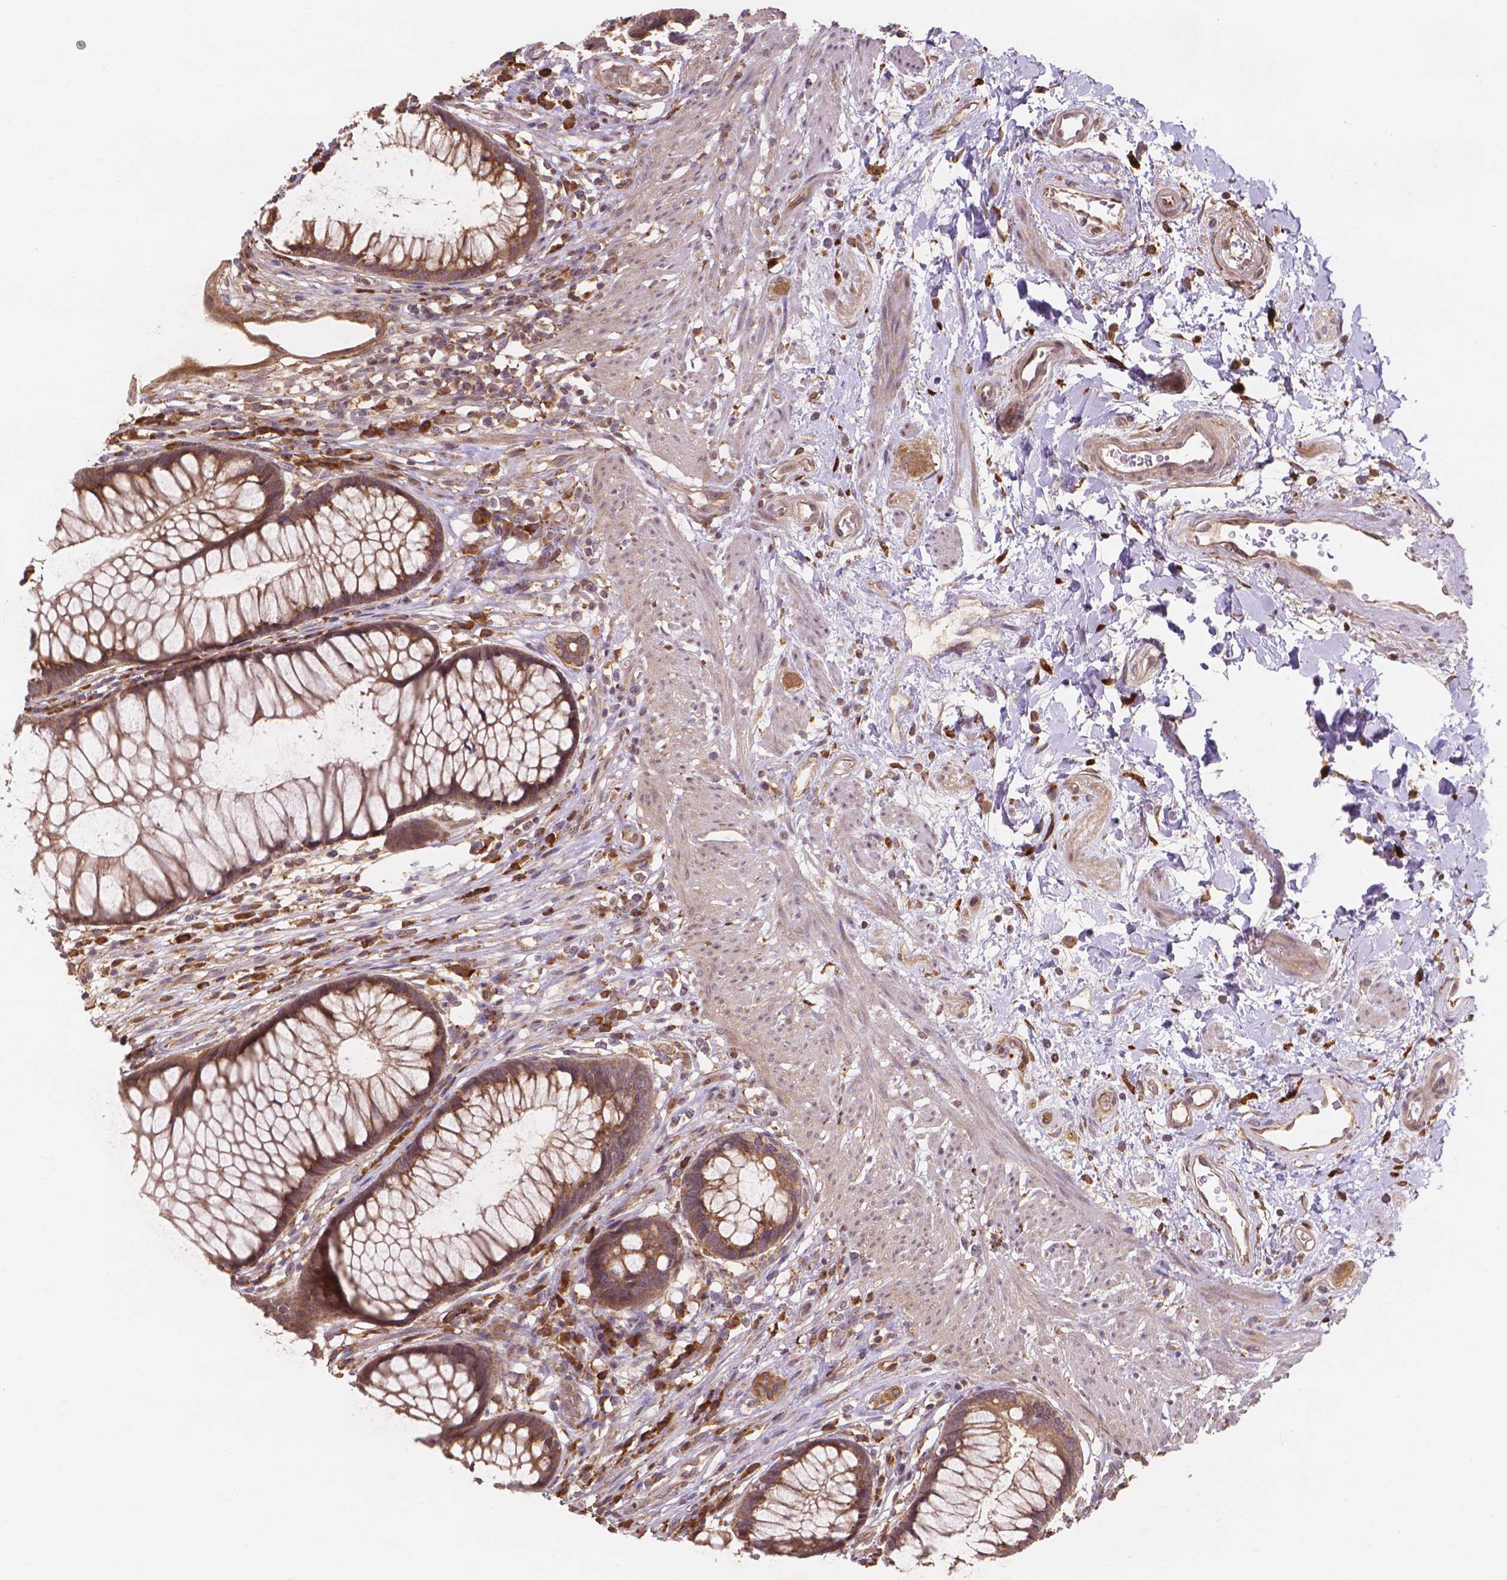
{"staining": {"intensity": "strong", "quantity": ">75%", "location": "cytoplasmic/membranous"}, "tissue": "rectum", "cell_type": "Glandular cells", "image_type": "normal", "snomed": [{"axis": "morphology", "description": "Normal tissue, NOS"}, {"axis": "topography", "description": "Smooth muscle"}, {"axis": "topography", "description": "Rectum"}], "caption": "Immunohistochemical staining of unremarkable rectum displays >75% levels of strong cytoplasmic/membranous protein positivity in about >75% of glandular cells.", "gene": "TAB2", "patient": {"sex": "male", "age": 53}}